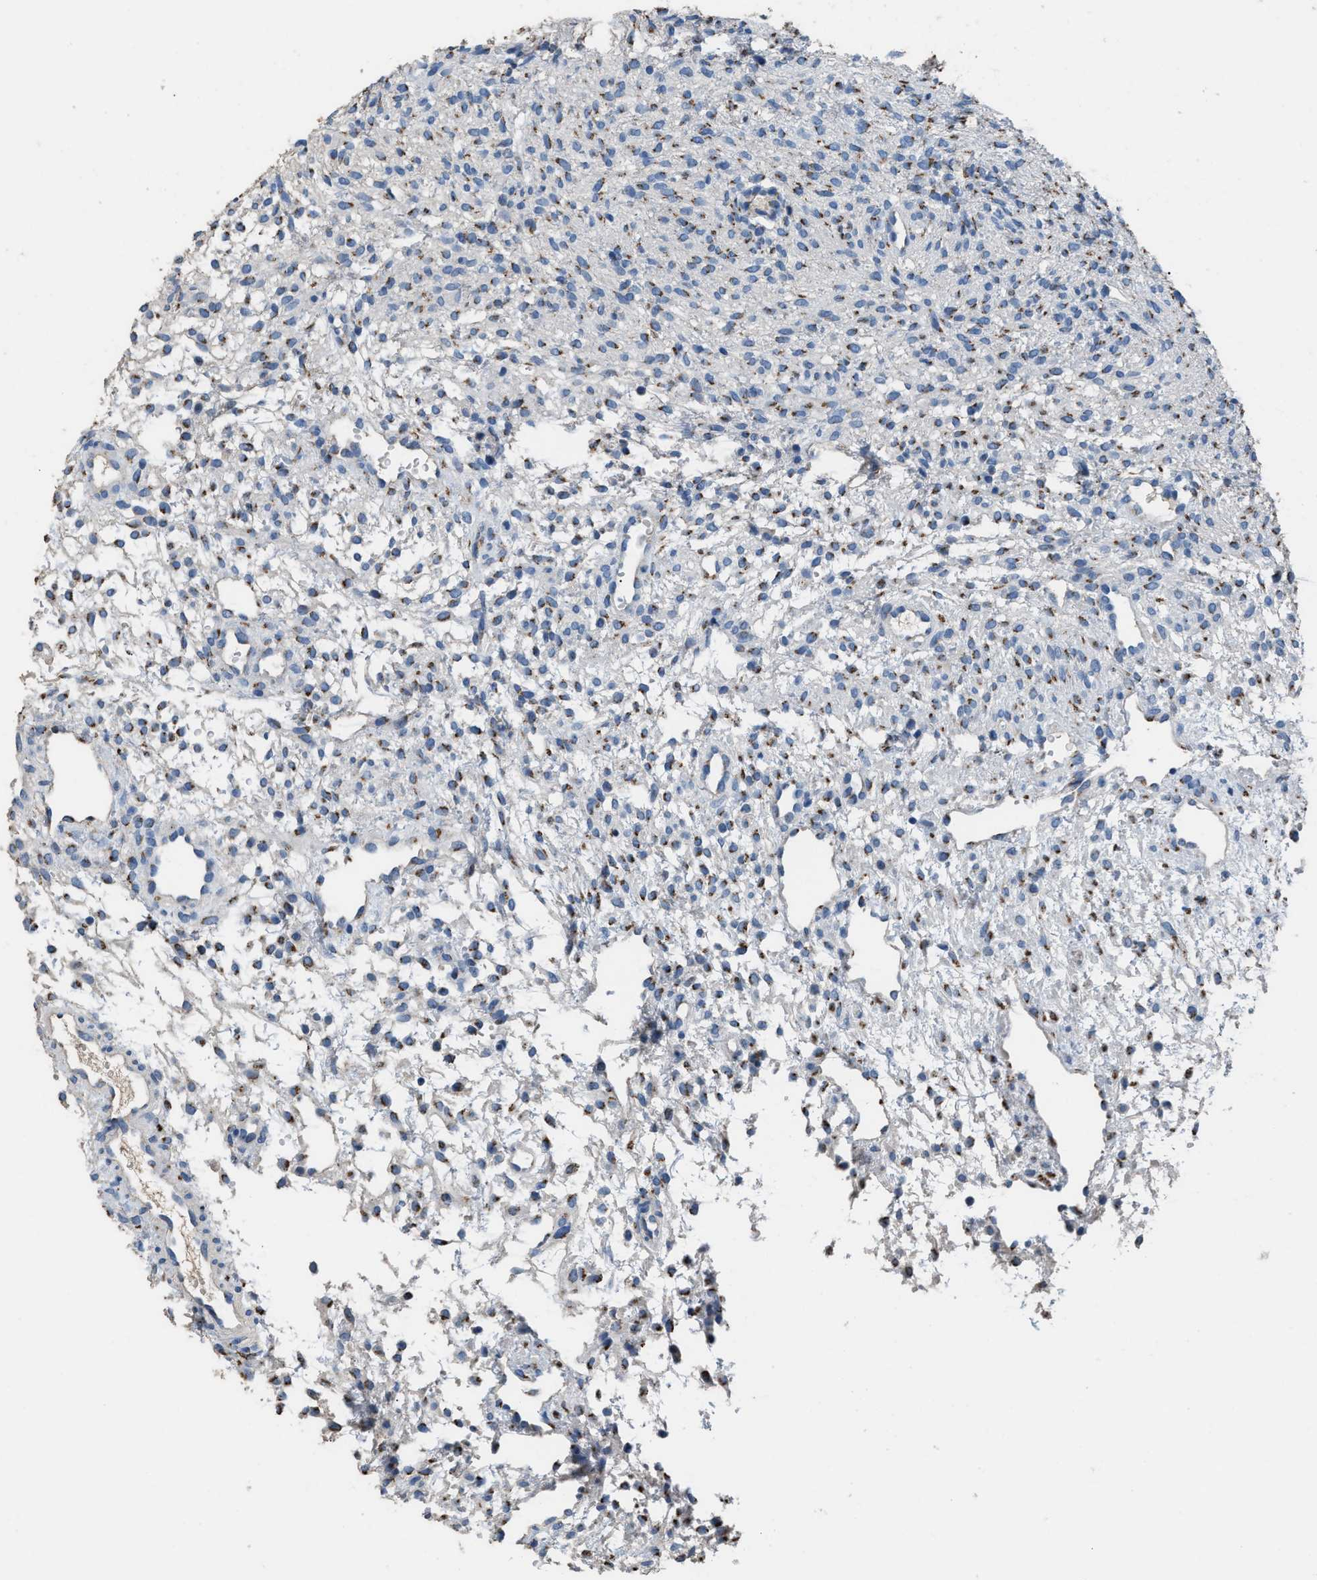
{"staining": {"intensity": "moderate", "quantity": "<25%", "location": "cytoplasmic/membranous"}, "tissue": "ovary", "cell_type": "Ovarian stroma cells", "image_type": "normal", "snomed": [{"axis": "morphology", "description": "Normal tissue, NOS"}, {"axis": "morphology", "description": "Cyst, NOS"}, {"axis": "topography", "description": "Ovary"}], "caption": "The micrograph demonstrates a brown stain indicating the presence of a protein in the cytoplasmic/membranous of ovarian stroma cells in ovary. The staining was performed using DAB, with brown indicating positive protein expression. Nuclei are stained blue with hematoxylin.", "gene": "GOLM1", "patient": {"sex": "female", "age": 18}}